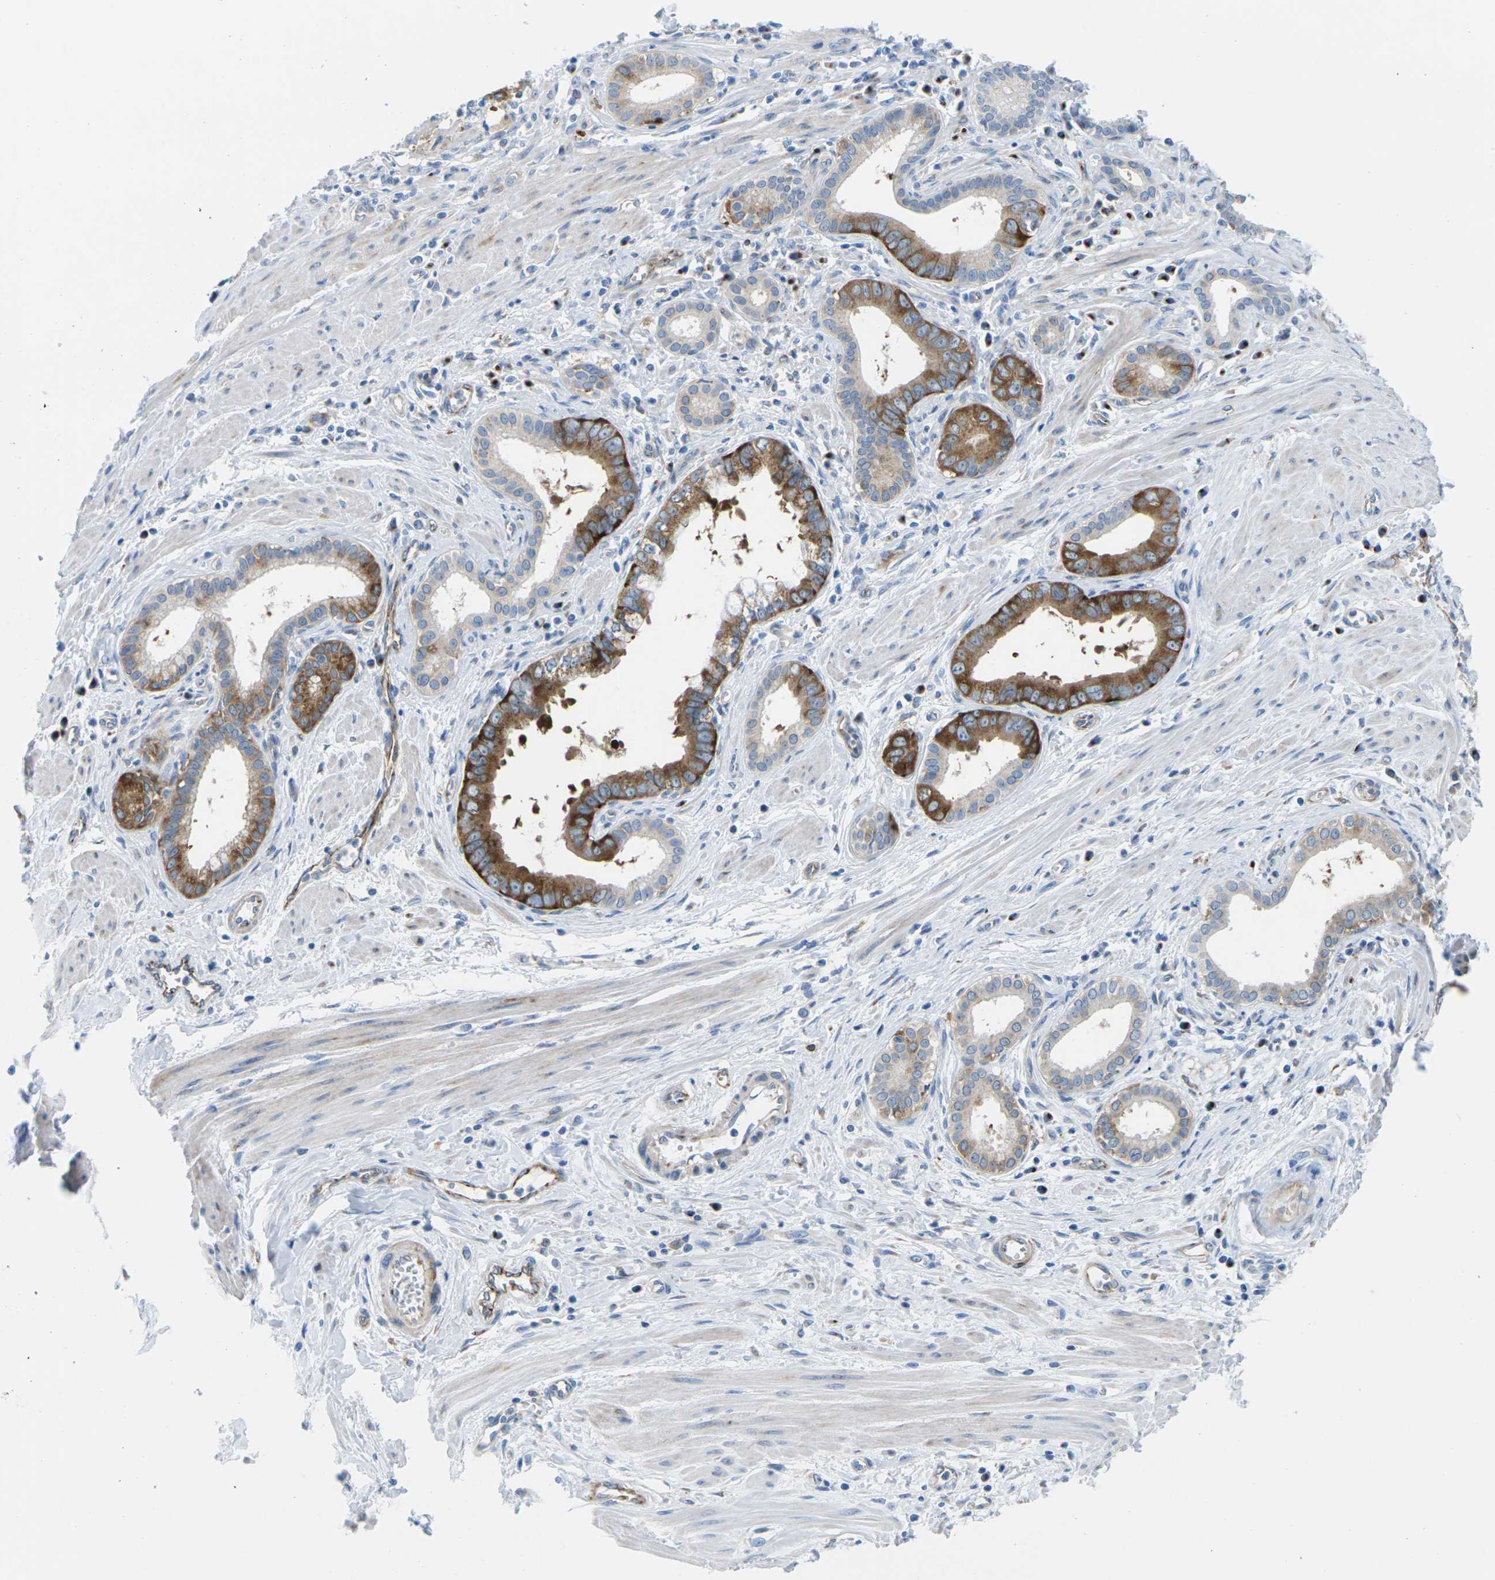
{"staining": {"intensity": "moderate", "quantity": "25%-75%", "location": "cytoplasmic/membranous"}, "tissue": "pancreatic cancer", "cell_type": "Tumor cells", "image_type": "cancer", "snomed": [{"axis": "morphology", "description": "Normal tissue, NOS"}, {"axis": "topography", "description": "Lymph node"}], "caption": "Immunohistochemical staining of pancreatic cancer demonstrates medium levels of moderate cytoplasmic/membranous protein staining in about 25%-75% of tumor cells. The staining was performed using DAB to visualize the protein expression in brown, while the nuclei were stained in blue with hematoxylin (Magnification: 20x).", "gene": "SYNGR2", "patient": {"sex": "male", "age": 50}}